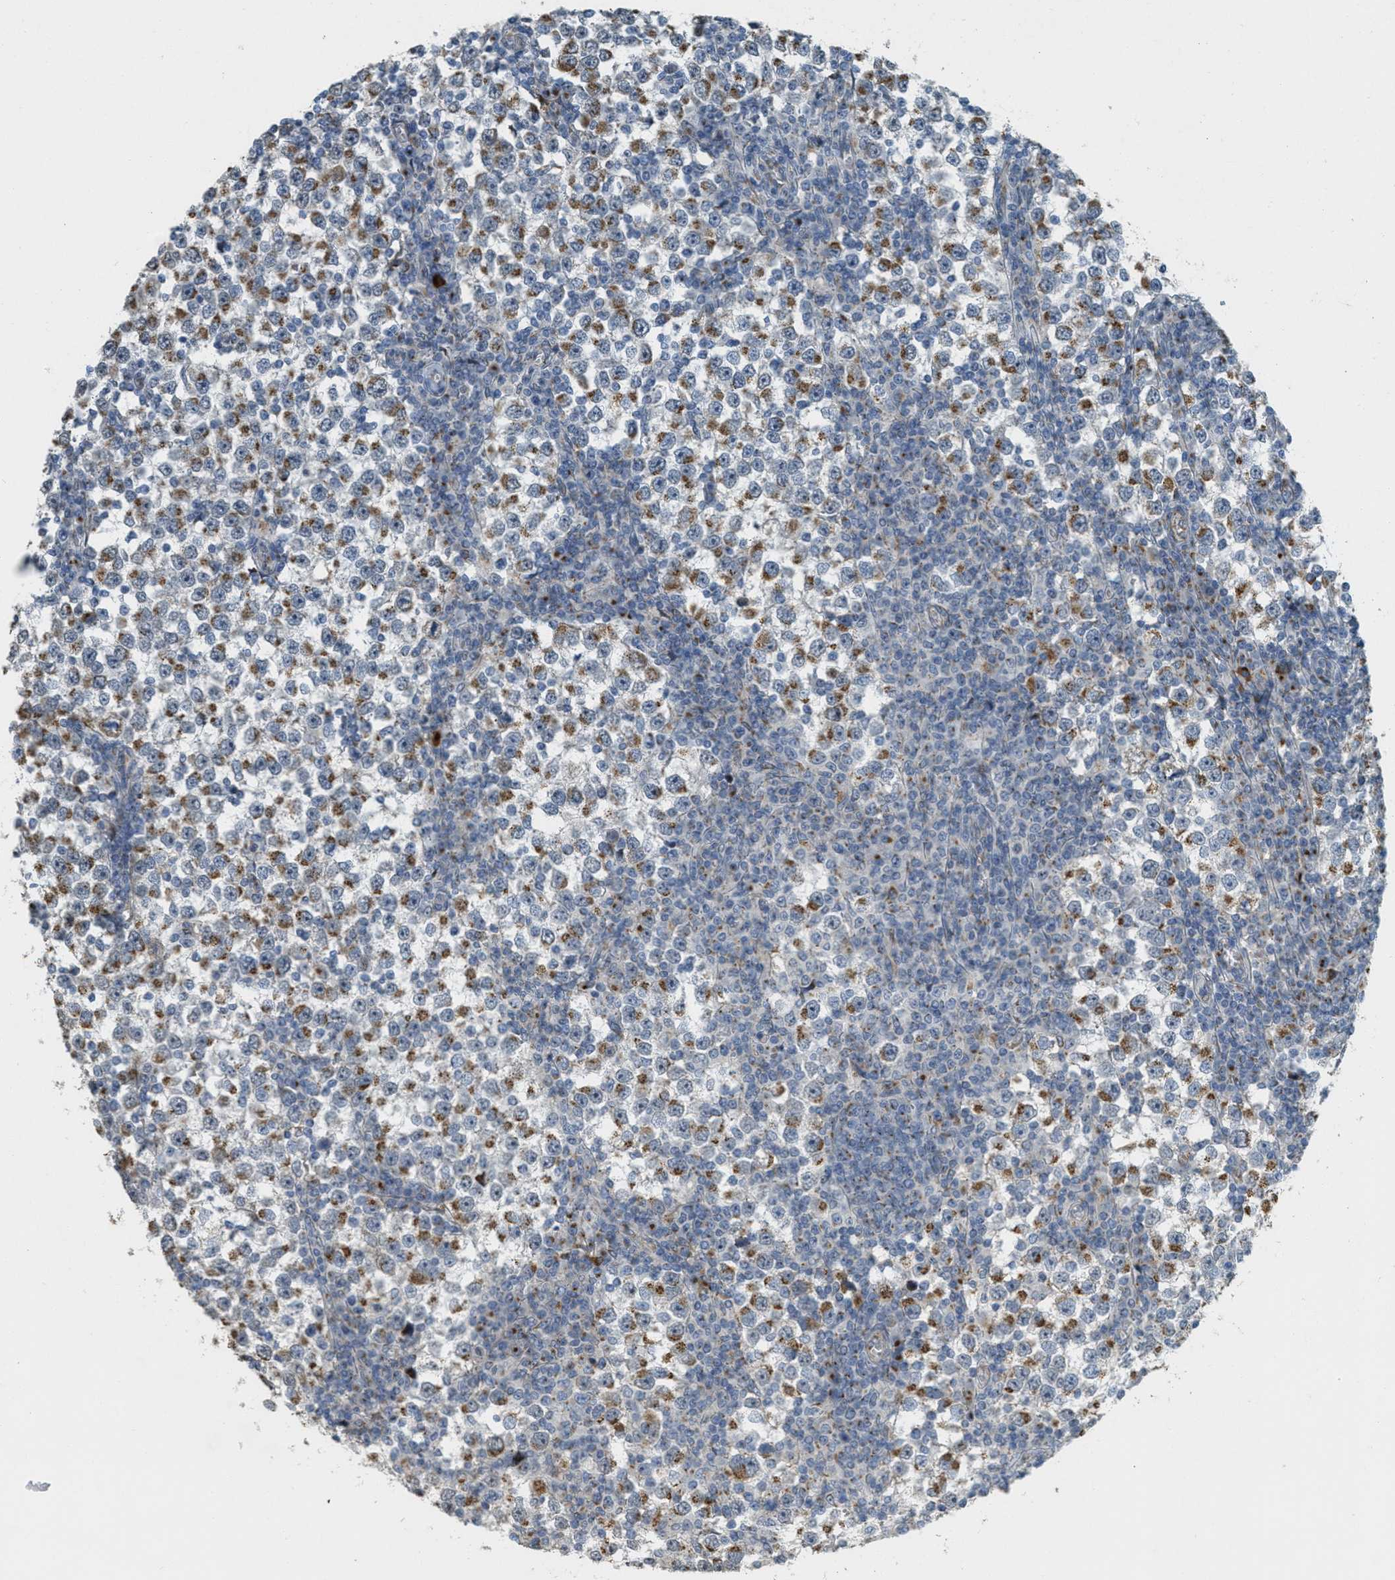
{"staining": {"intensity": "moderate", "quantity": ">75%", "location": "cytoplasmic/membranous"}, "tissue": "testis cancer", "cell_type": "Tumor cells", "image_type": "cancer", "snomed": [{"axis": "morphology", "description": "Seminoma, NOS"}, {"axis": "topography", "description": "Testis"}], "caption": "Immunohistochemical staining of human seminoma (testis) demonstrates medium levels of moderate cytoplasmic/membranous expression in about >75% of tumor cells. Immunohistochemistry stains the protein of interest in brown and the nuclei are stained blue.", "gene": "ZFPL1", "patient": {"sex": "male", "age": 65}}